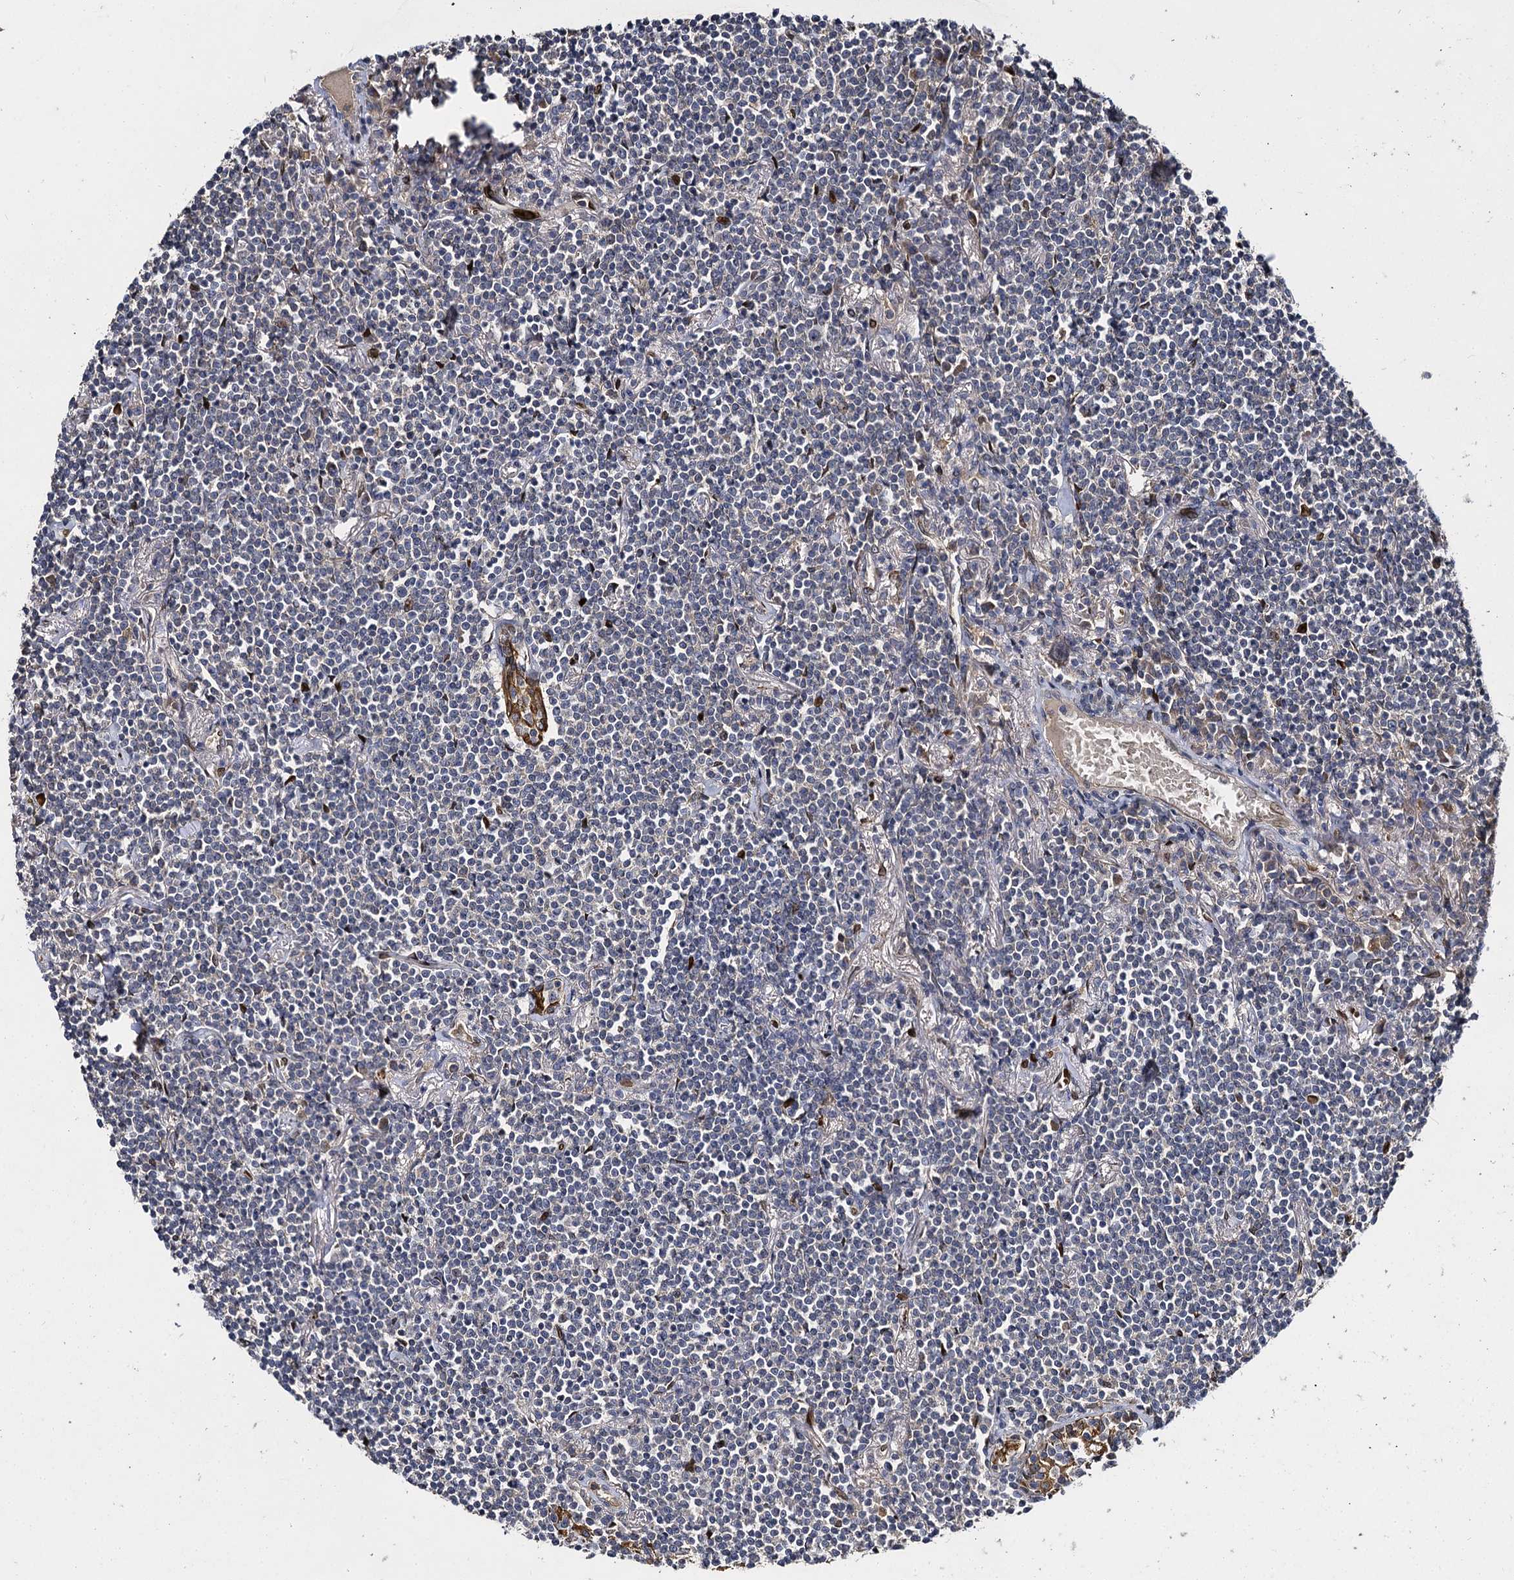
{"staining": {"intensity": "negative", "quantity": "none", "location": "none"}, "tissue": "lymphoma", "cell_type": "Tumor cells", "image_type": "cancer", "snomed": [{"axis": "morphology", "description": "Malignant lymphoma, non-Hodgkin's type, Low grade"}, {"axis": "topography", "description": "Lung"}], "caption": "An image of human lymphoma is negative for staining in tumor cells.", "gene": "SLC11A2", "patient": {"sex": "female", "age": 71}}